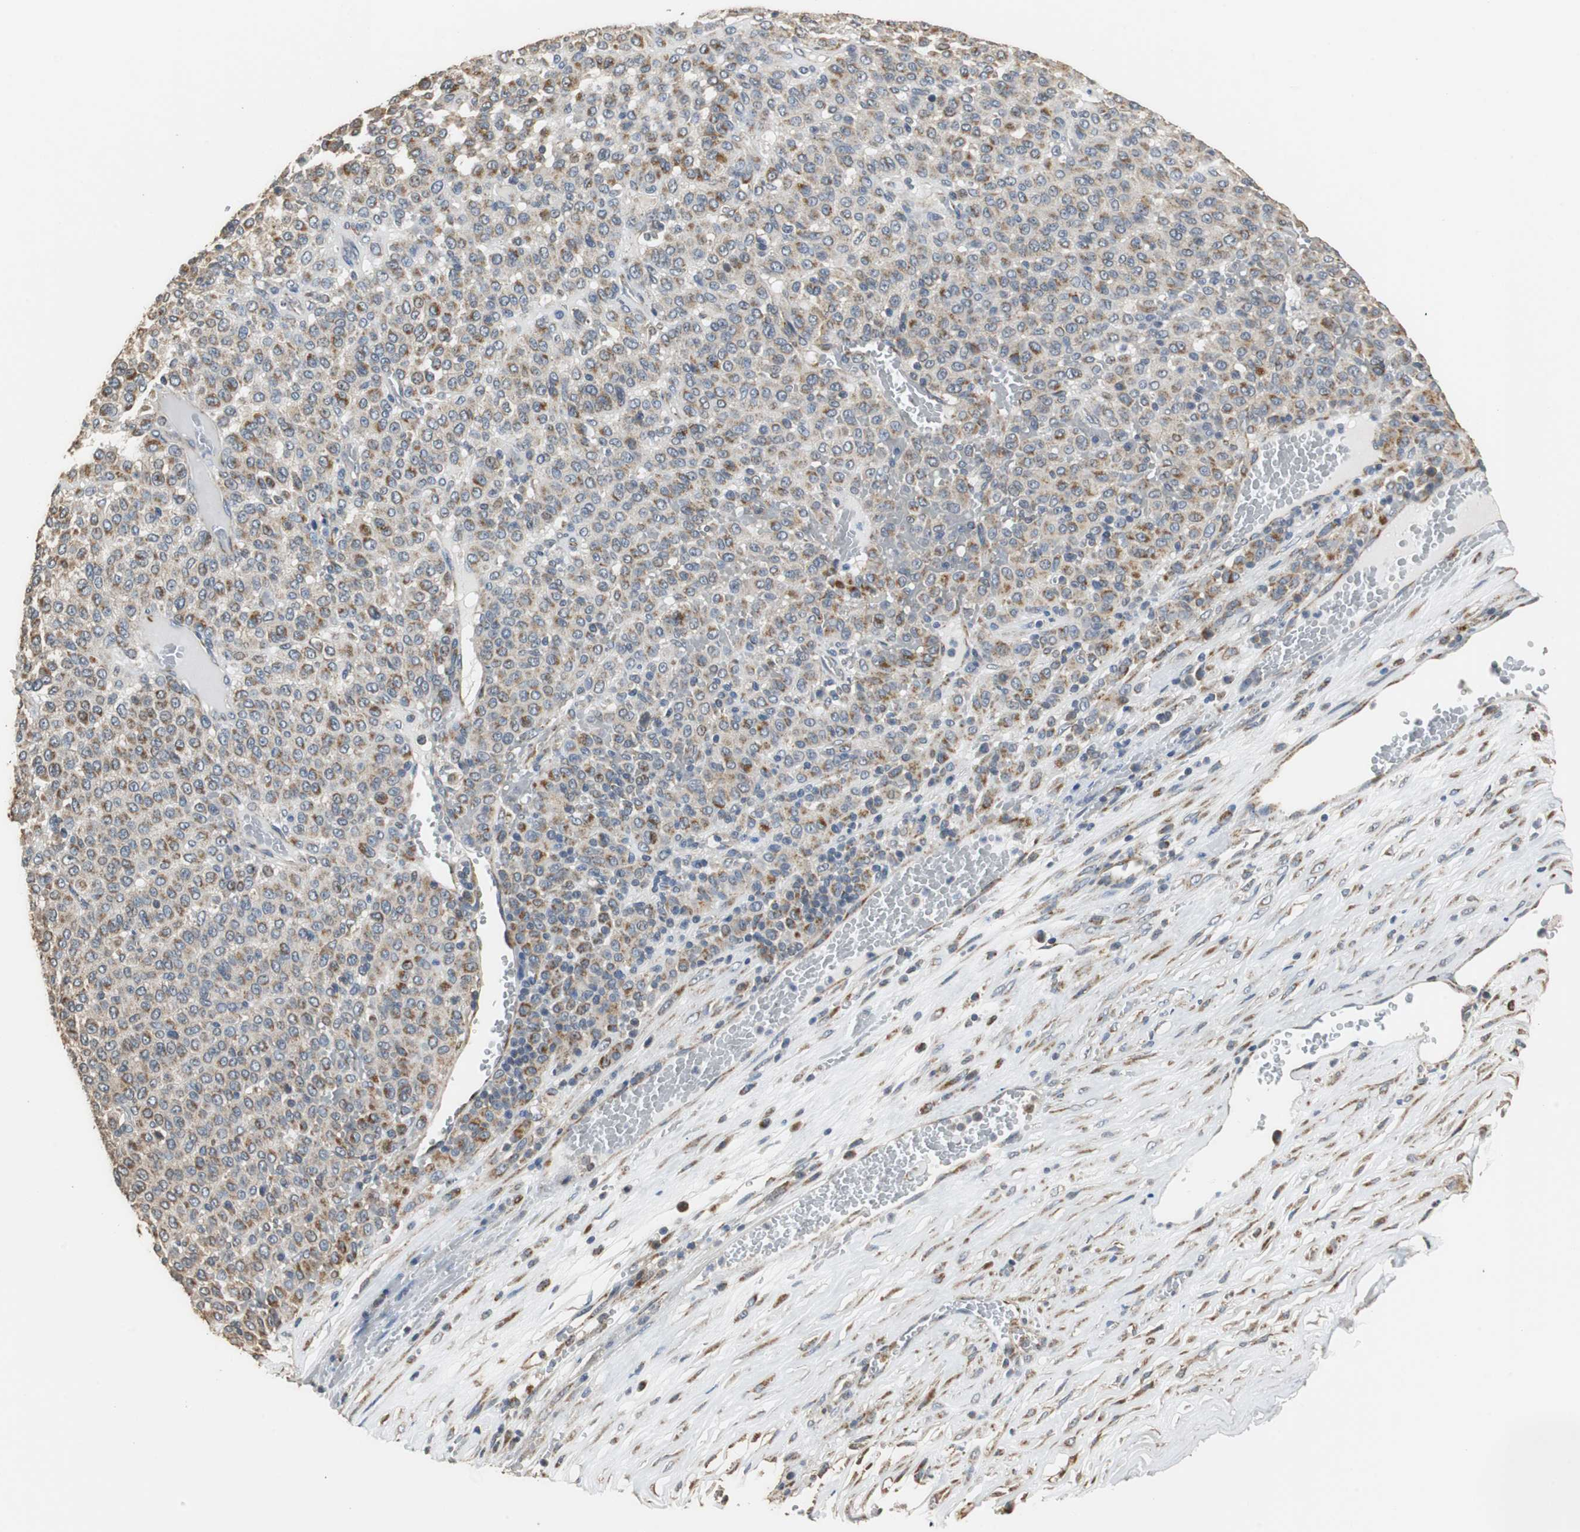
{"staining": {"intensity": "moderate", "quantity": ">75%", "location": "cytoplasmic/membranous"}, "tissue": "melanoma", "cell_type": "Tumor cells", "image_type": "cancer", "snomed": [{"axis": "morphology", "description": "Malignant melanoma, Metastatic site"}, {"axis": "topography", "description": "Pancreas"}], "caption": "Tumor cells reveal medium levels of moderate cytoplasmic/membranous staining in about >75% of cells in malignant melanoma (metastatic site).", "gene": "HMGCL", "patient": {"sex": "female", "age": 30}}